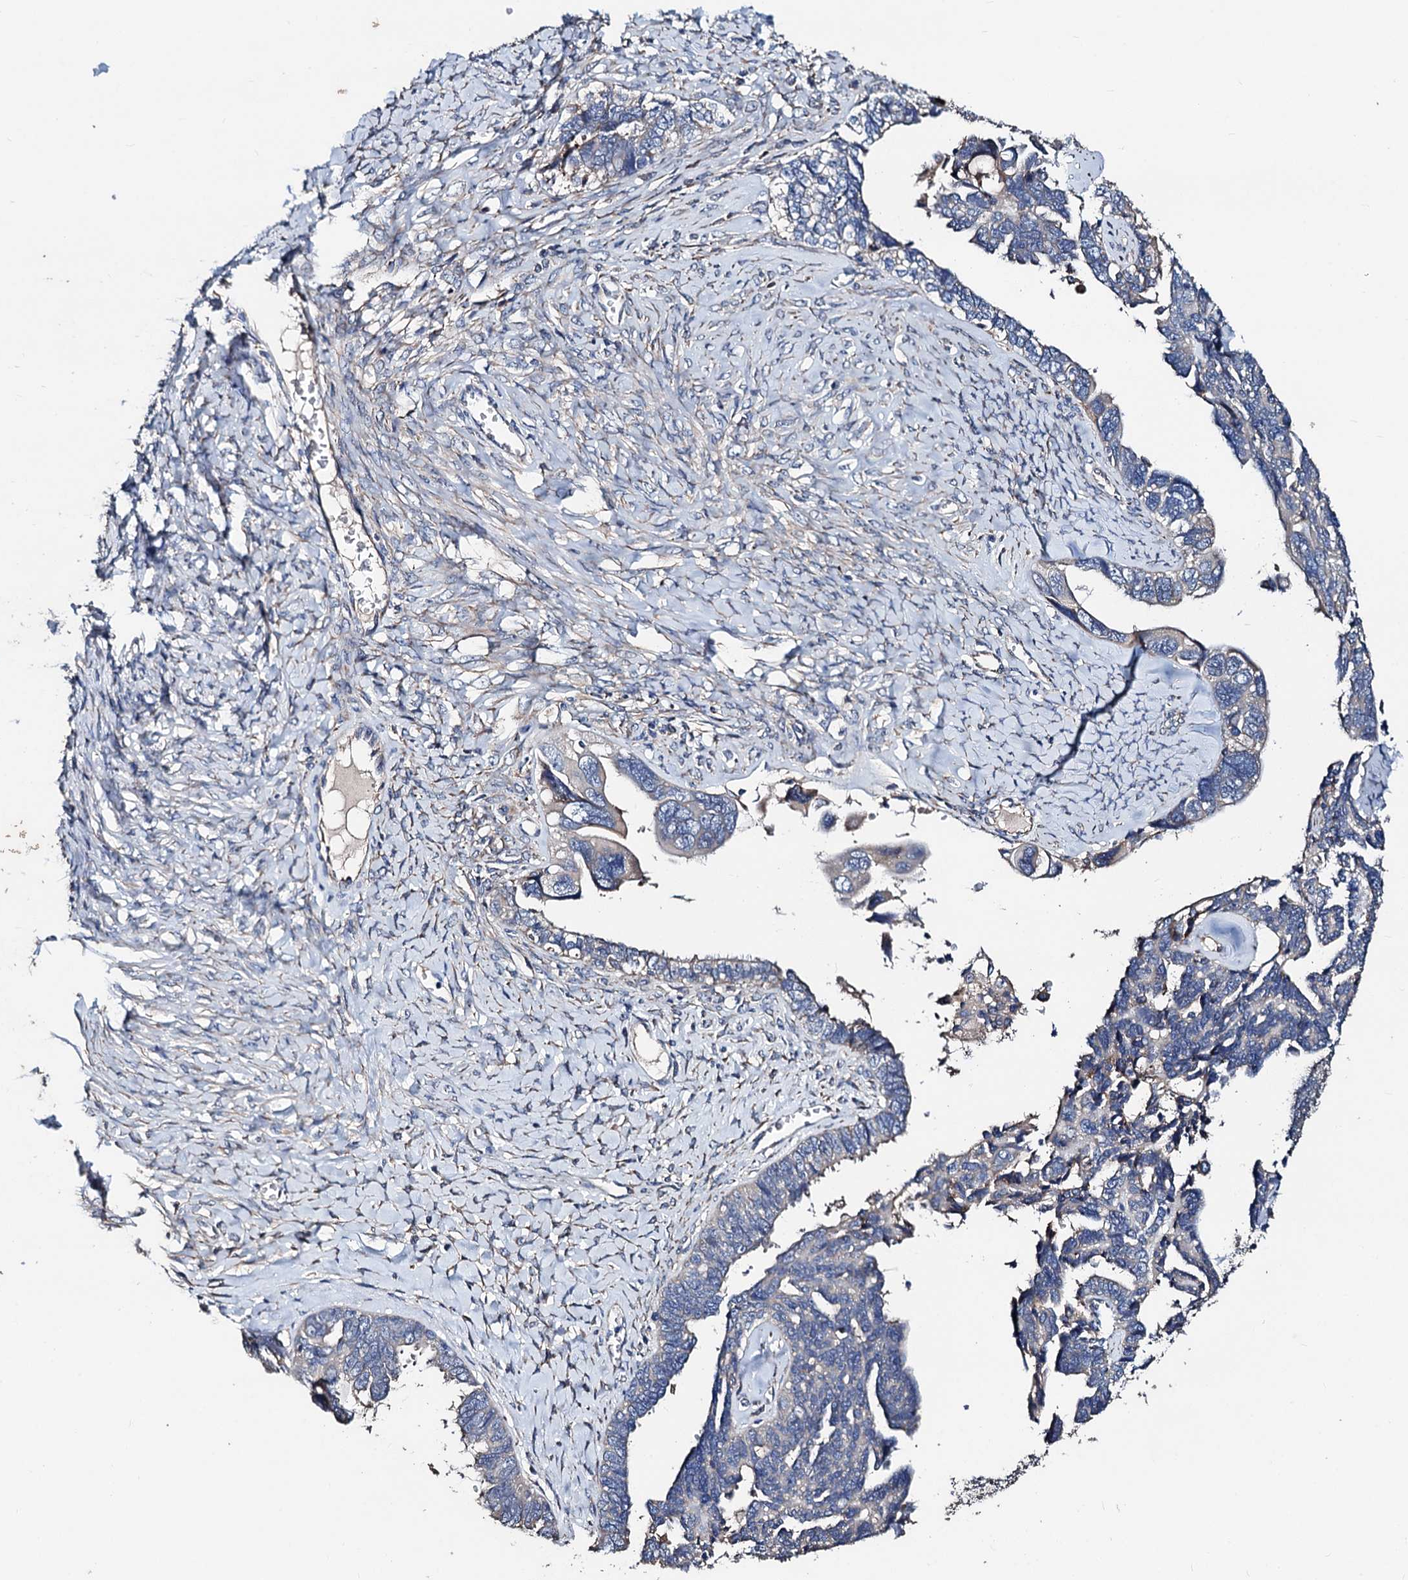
{"staining": {"intensity": "weak", "quantity": "<25%", "location": "cytoplasmic/membranous"}, "tissue": "ovarian cancer", "cell_type": "Tumor cells", "image_type": "cancer", "snomed": [{"axis": "morphology", "description": "Cystadenocarcinoma, serous, NOS"}, {"axis": "topography", "description": "Ovary"}], "caption": "Immunohistochemical staining of ovarian serous cystadenocarcinoma reveals no significant expression in tumor cells.", "gene": "AKAP11", "patient": {"sex": "female", "age": 79}}